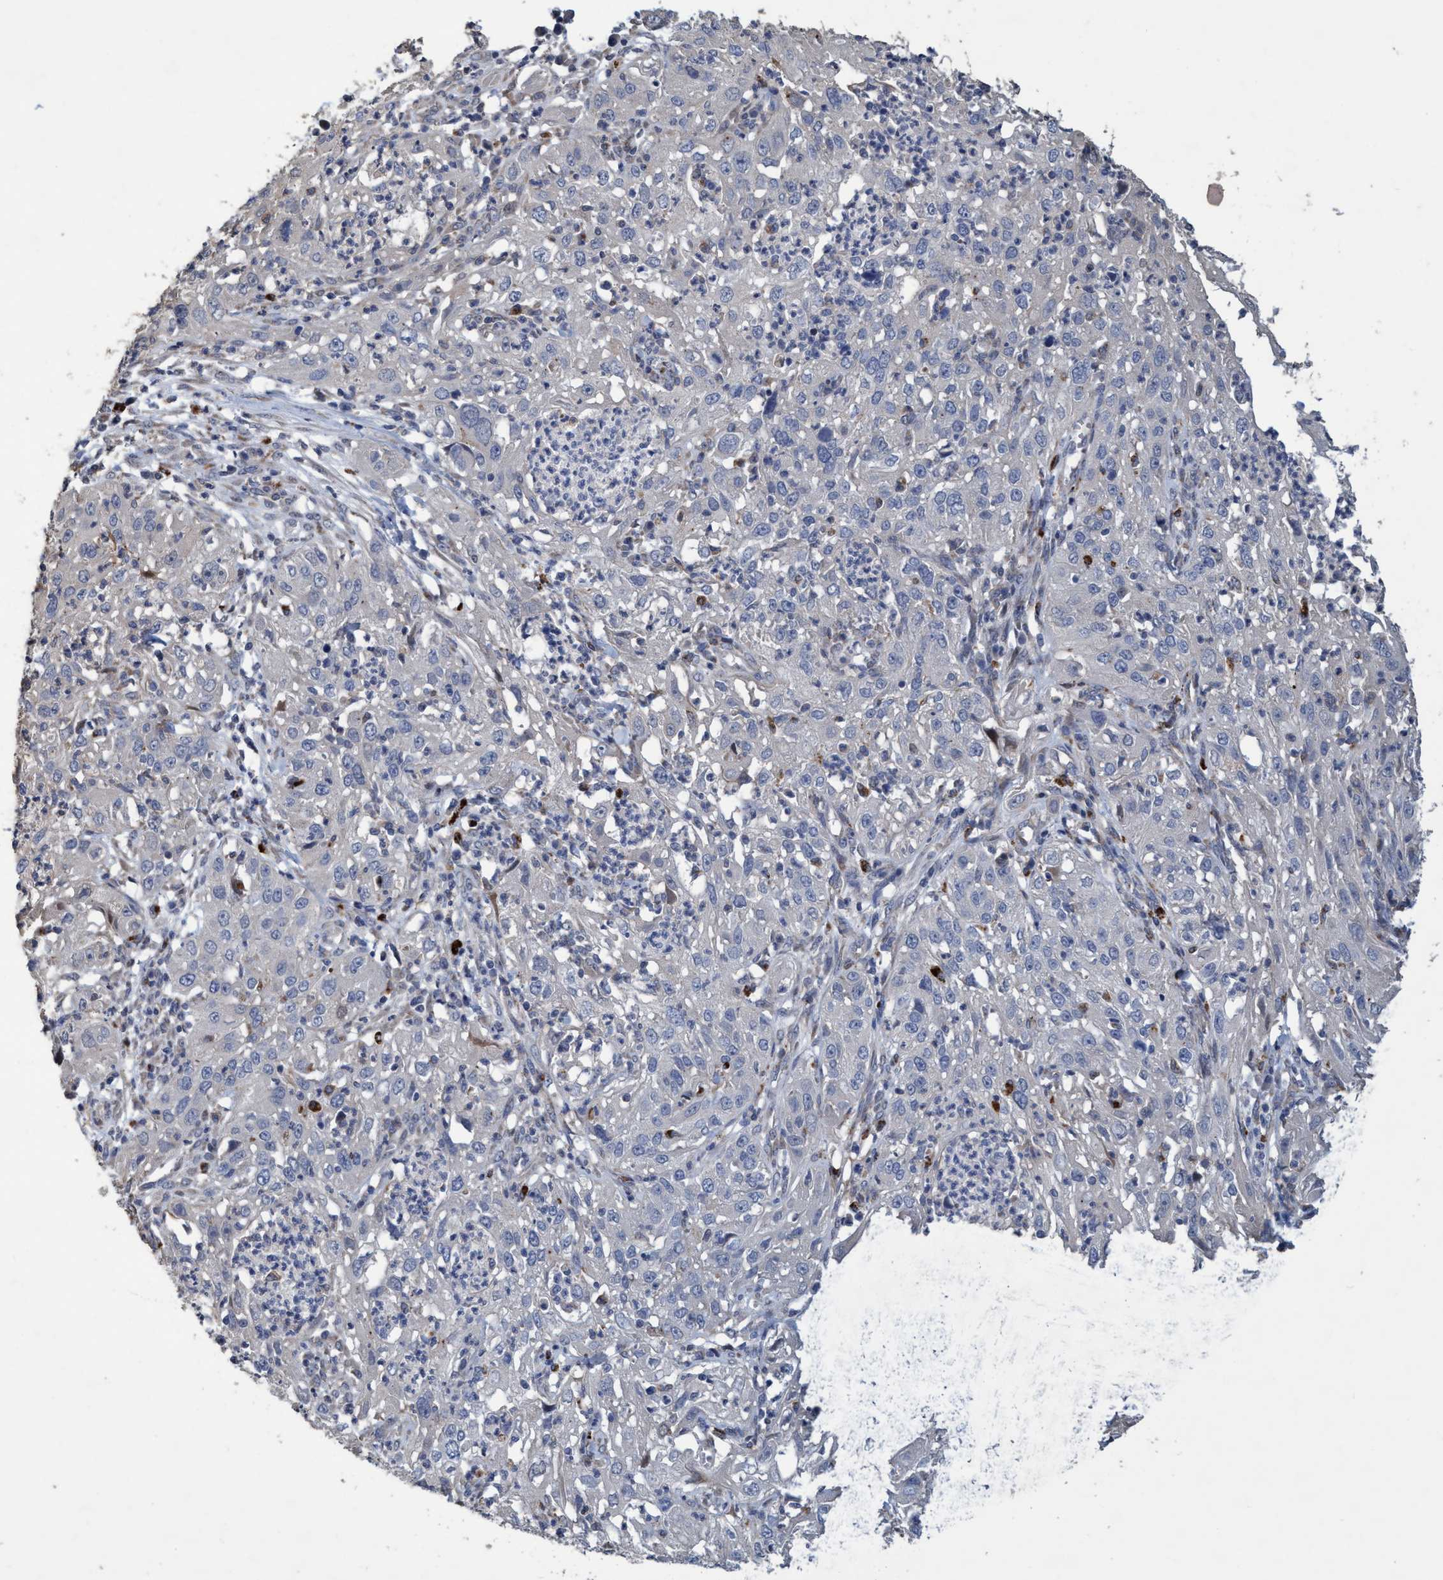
{"staining": {"intensity": "negative", "quantity": "none", "location": "none"}, "tissue": "cervical cancer", "cell_type": "Tumor cells", "image_type": "cancer", "snomed": [{"axis": "morphology", "description": "Squamous cell carcinoma, NOS"}, {"axis": "topography", "description": "Cervix"}], "caption": "Immunohistochemistry image of neoplastic tissue: cervical squamous cell carcinoma stained with DAB (3,3'-diaminobenzidine) shows no significant protein staining in tumor cells.", "gene": "BBS9", "patient": {"sex": "female", "age": 32}}